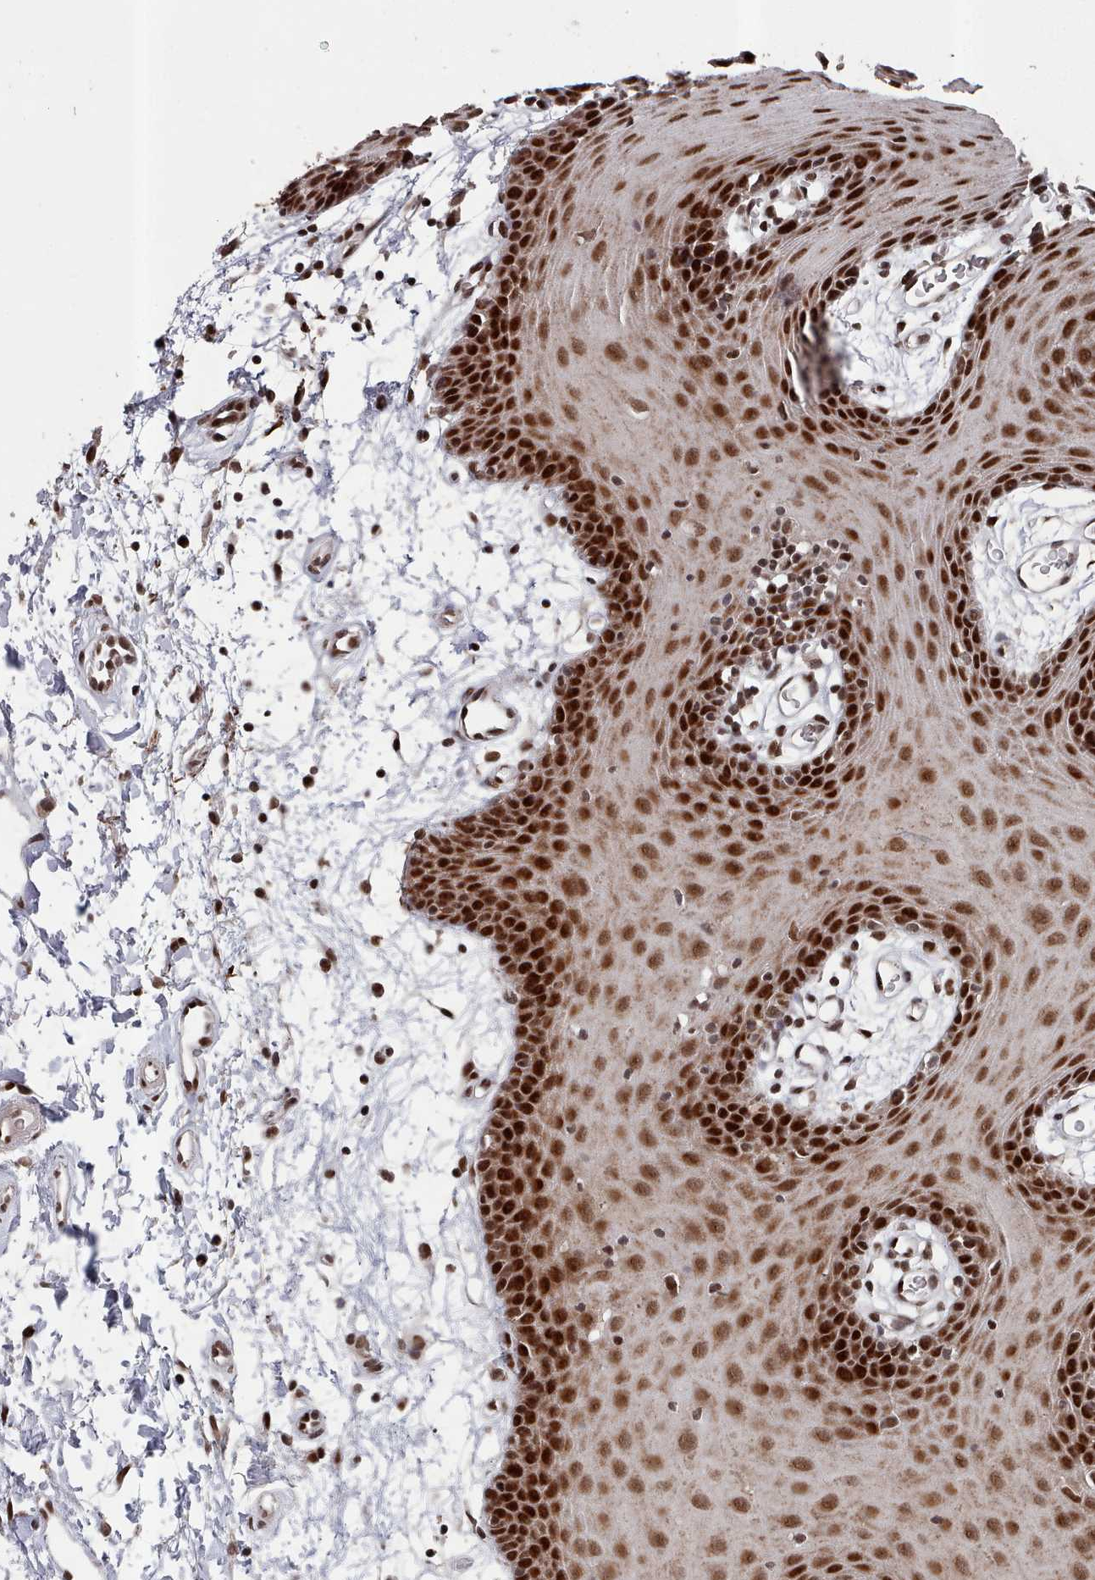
{"staining": {"intensity": "strong", "quantity": ">75%", "location": "nuclear"}, "tissue": "oral mucosa", "cell_type": "Squamous epithelial cells", "image_type": "normal", "snomed": [{"axis": "morphology", "description": "Normal tissue, NOS"}, {"axis": "topography", "description": "Skeletal muscle"}, {"axis": "topography", "description": "Oral tissue"}, {"axis": "topography", "description": "Salivary gland"}, {"axis": "topography", "description": "Peripheral nerve tissue"}], "caption": "Protein staining of normal oral mucosa exhibits strong nuclear expression in approximately >75% of squamous epithelial cells. The staining was performed using DAB, with brown indicating positive protein expression. Nuclei are stained blue with hematoxylin.", "gene": "PNRC2", "patient": {"sex": "male", "age": 54}}